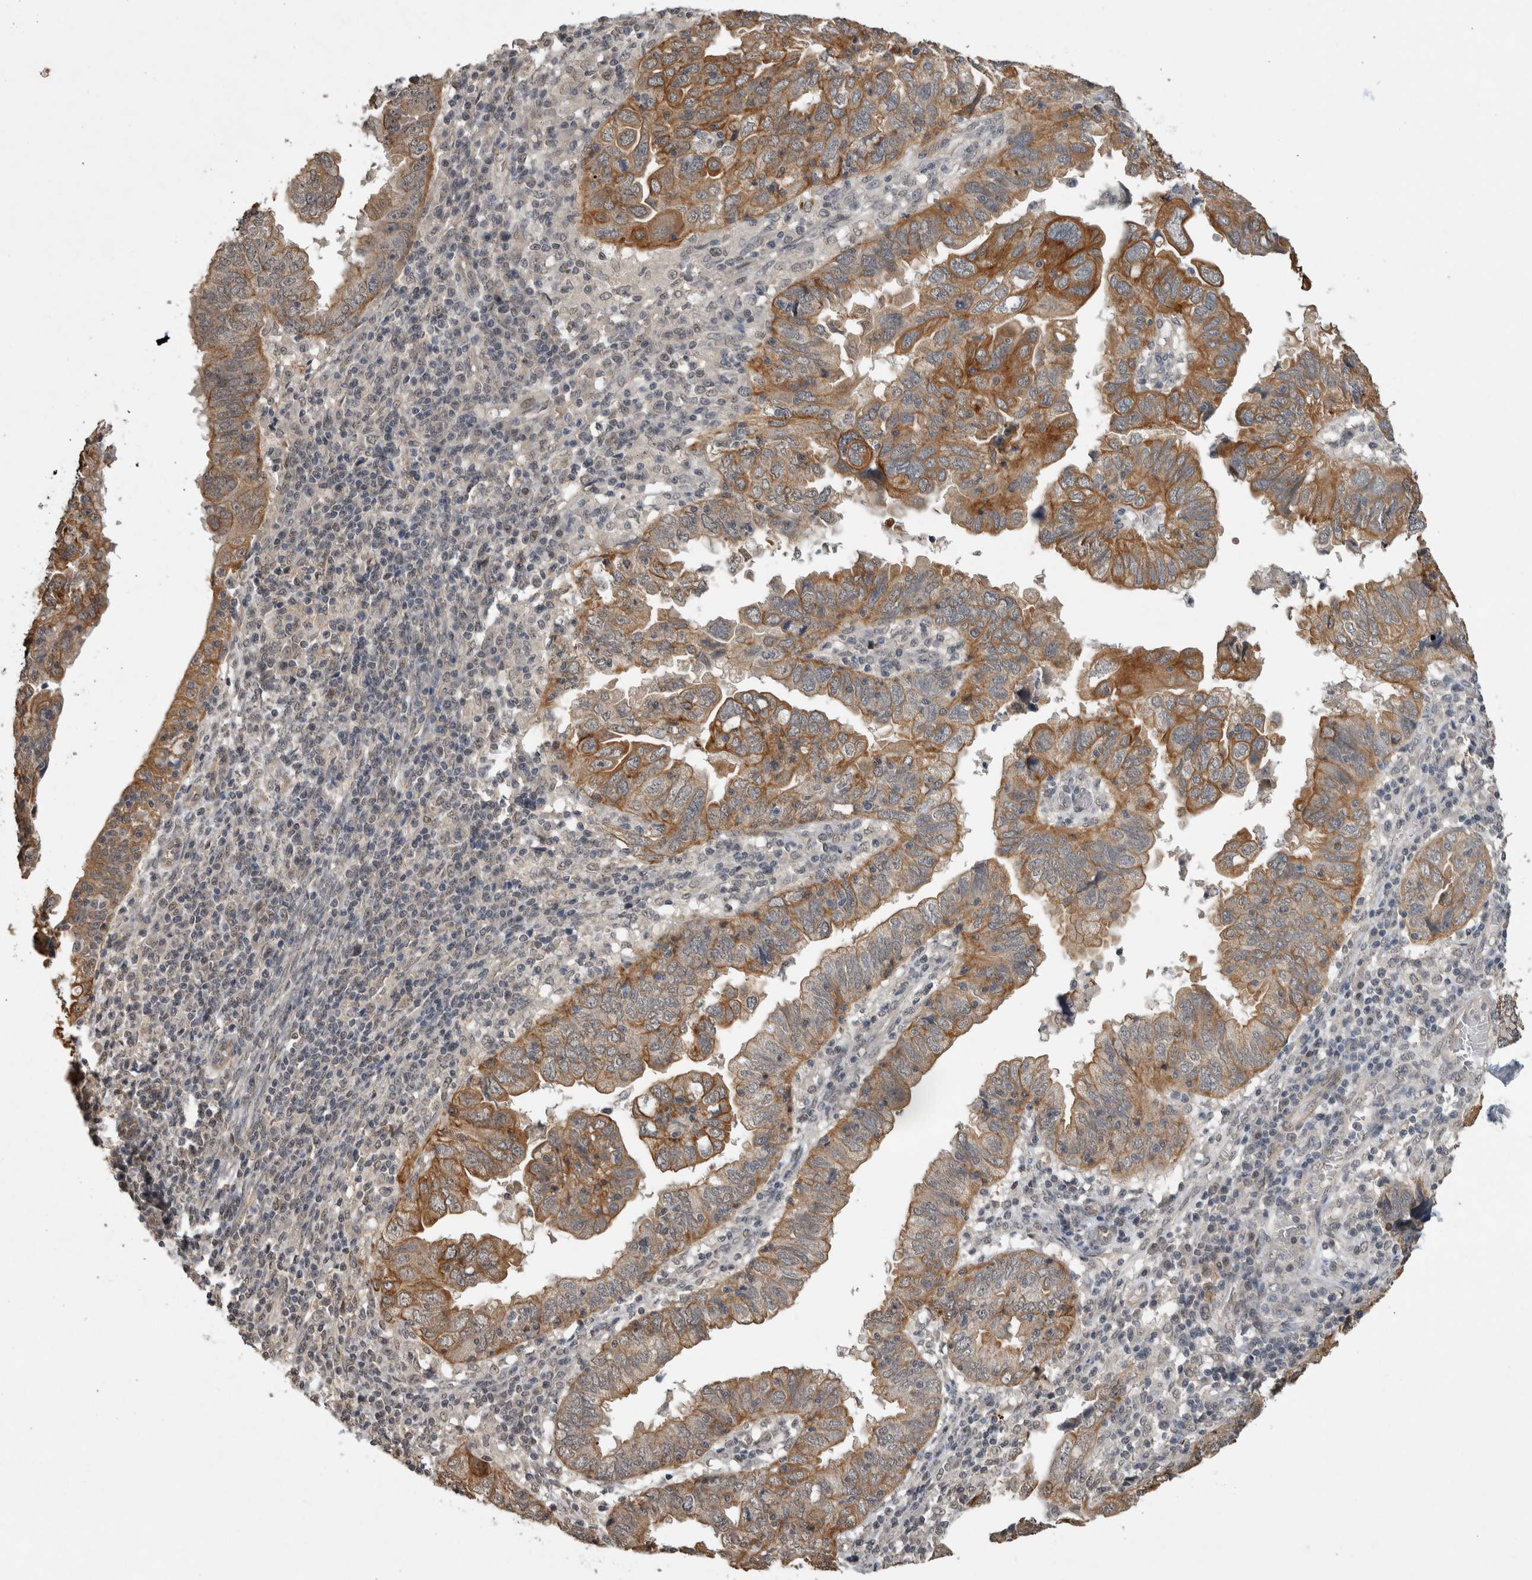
{"staining": {"intensity": "moderate", "quantity": ">75%", "location": "cytoplasmic/membranous"}, "tissue": "endometrial cancer", "cell_type": "Tumor cells", "image_type": "cancer", "snomed": [{"axis": "morphology", "description": "Adenocarcinoma, NOS"}, {"axis": "topography", "description": "Uterus"}], "caption": "The histopathology image demonstrates a brown stain indicating the presence of a protein in the cytoplasmic/membranous of tumor cells in endometrial cancer (adenocarcinoma).", "gene": "RHPN1", "patient": {"sex": "female", "age": 77}}